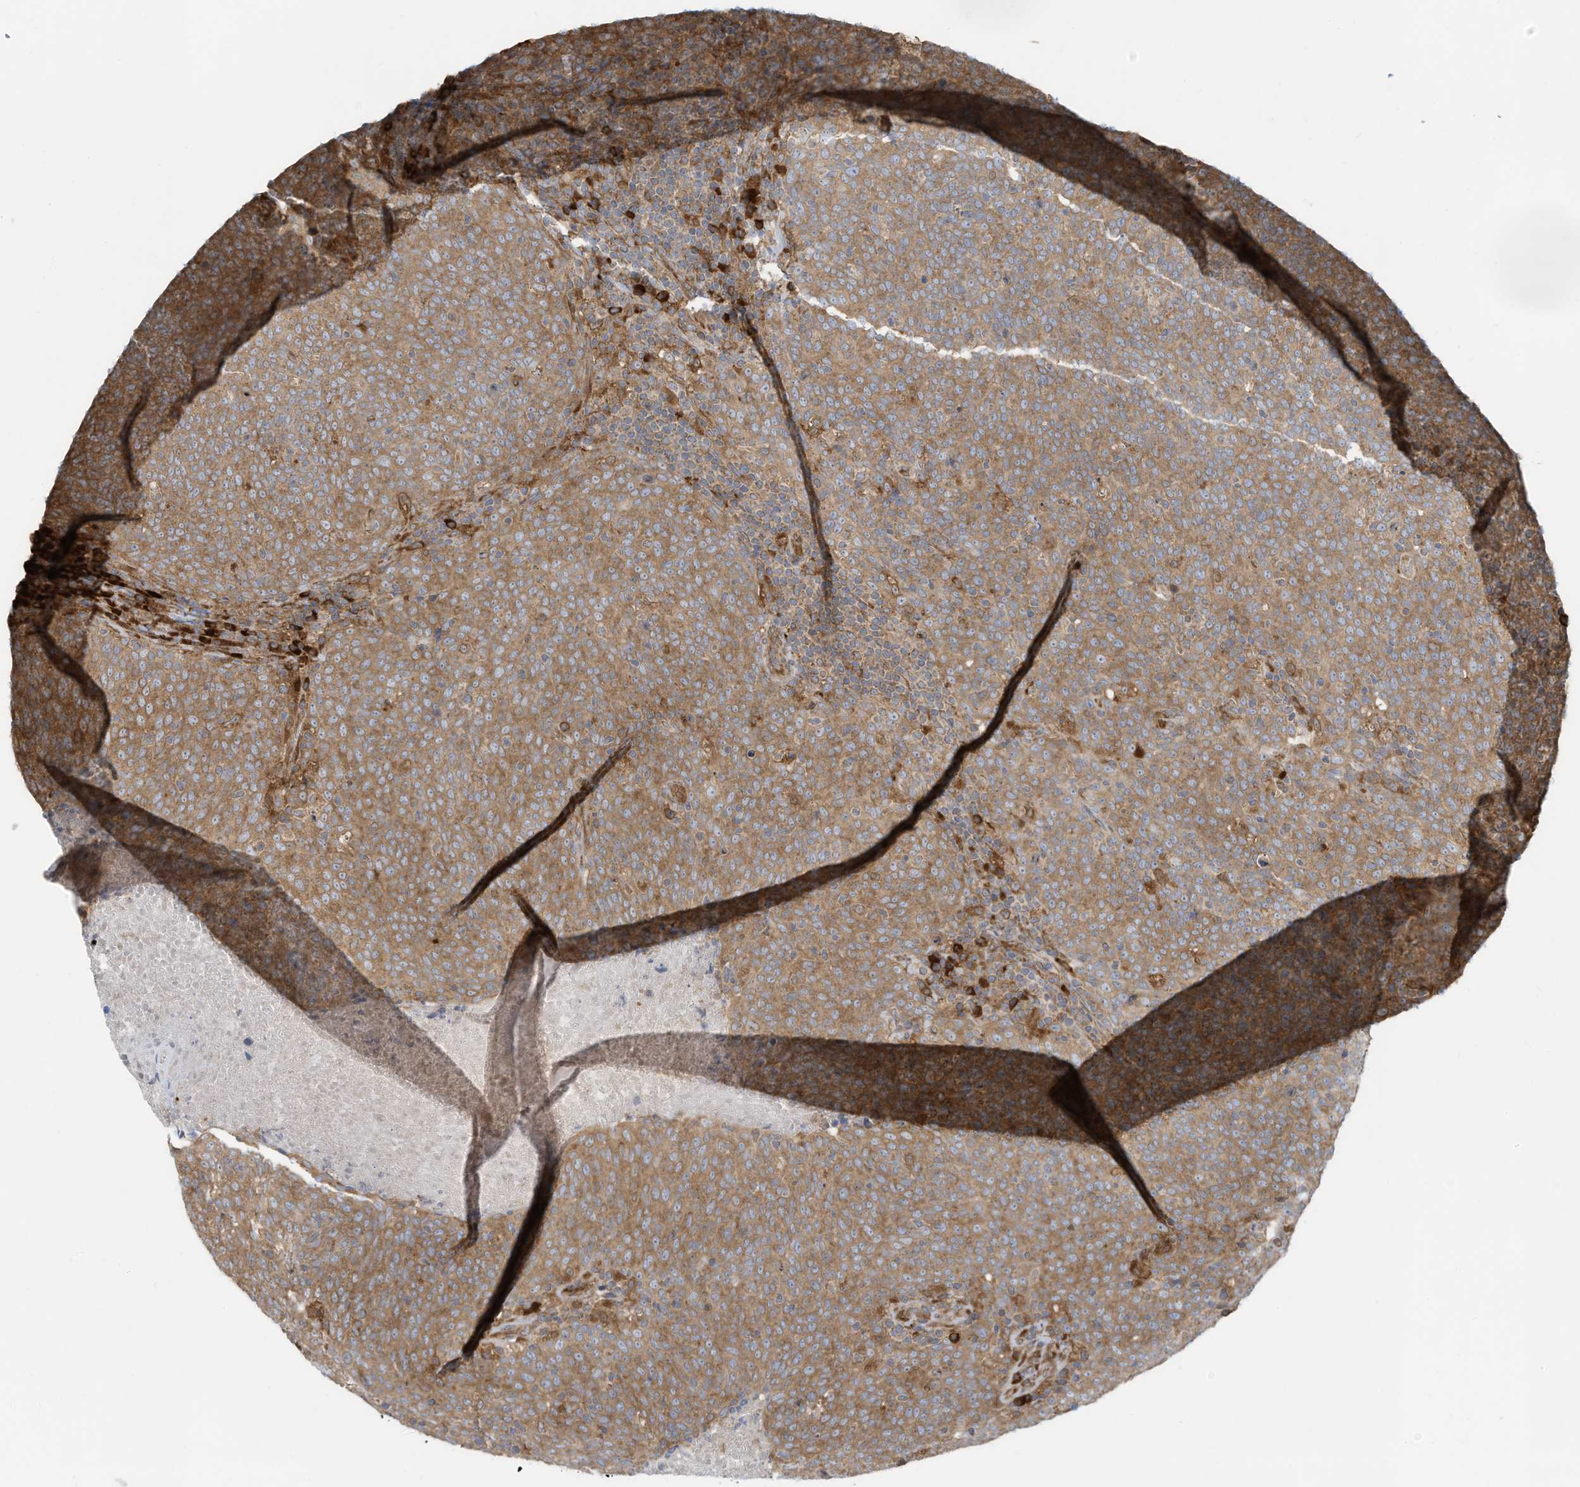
{"staining": {"intensity": "moderate", "quantity": ">75%", "location": "cytoplasmic/membranous"}, "tissue": "head and neck cancer", "cell_type": "Tumor cells", "image_type": "cancer", "snomed": [{"axis": "morphology", "description": "Squamous cell carcinoma, NOS"}, {"axis": "morphology", "description": "Squamous cell carcinoma, metastatic, NOS"}, {"axis": "topography", "description": "Lymph node"}, {"axis": "topography", "description": "Head-Neck"}], "caption": "This histopathology image shows IHC staining of human head and neck cancer (metastatic squamous cell carcinoma), with medium moderate cytoplasmic/membranous expression in about >75% of tumor cells.", "gene": "USE1", "patient": {"sex": "male", "age": 62}}